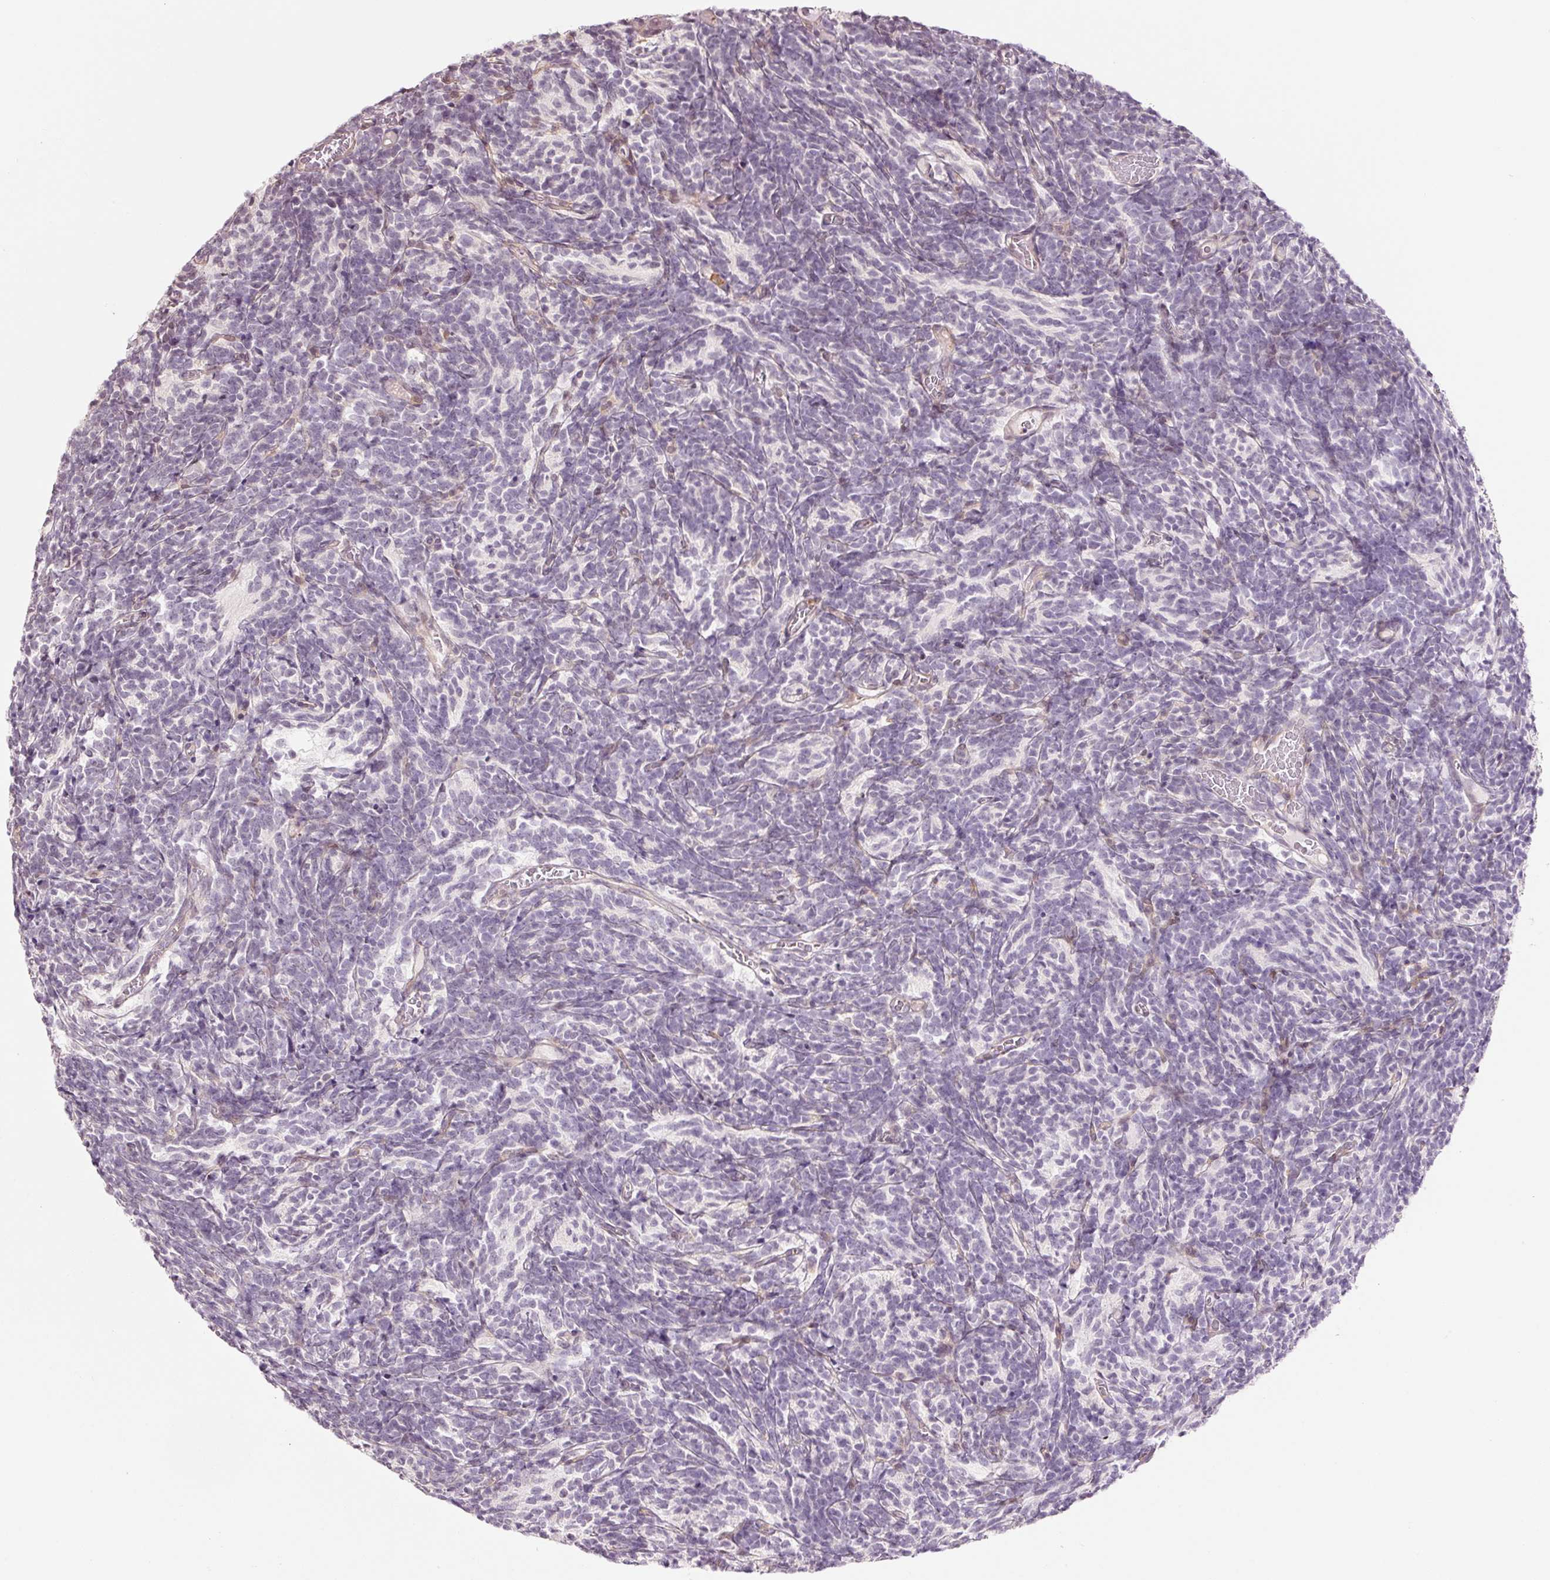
{"staining": {"intensity": "negative", "quantity": "none", "location": "none"}, "tissue": "glioma", "cell_type": "Tumor cells", "image_type": "cancer", "snomed": [{"axis": "morphology", "description": "Glioma, malignant, Low grade"}, {"axis": "topography", "description": "Brain"}], "caption": "Tumor cells show no significant expression in malignant low-grade glioma.", "gene": "FBXL14", "patient": {"sex": "female", "age": 1}}